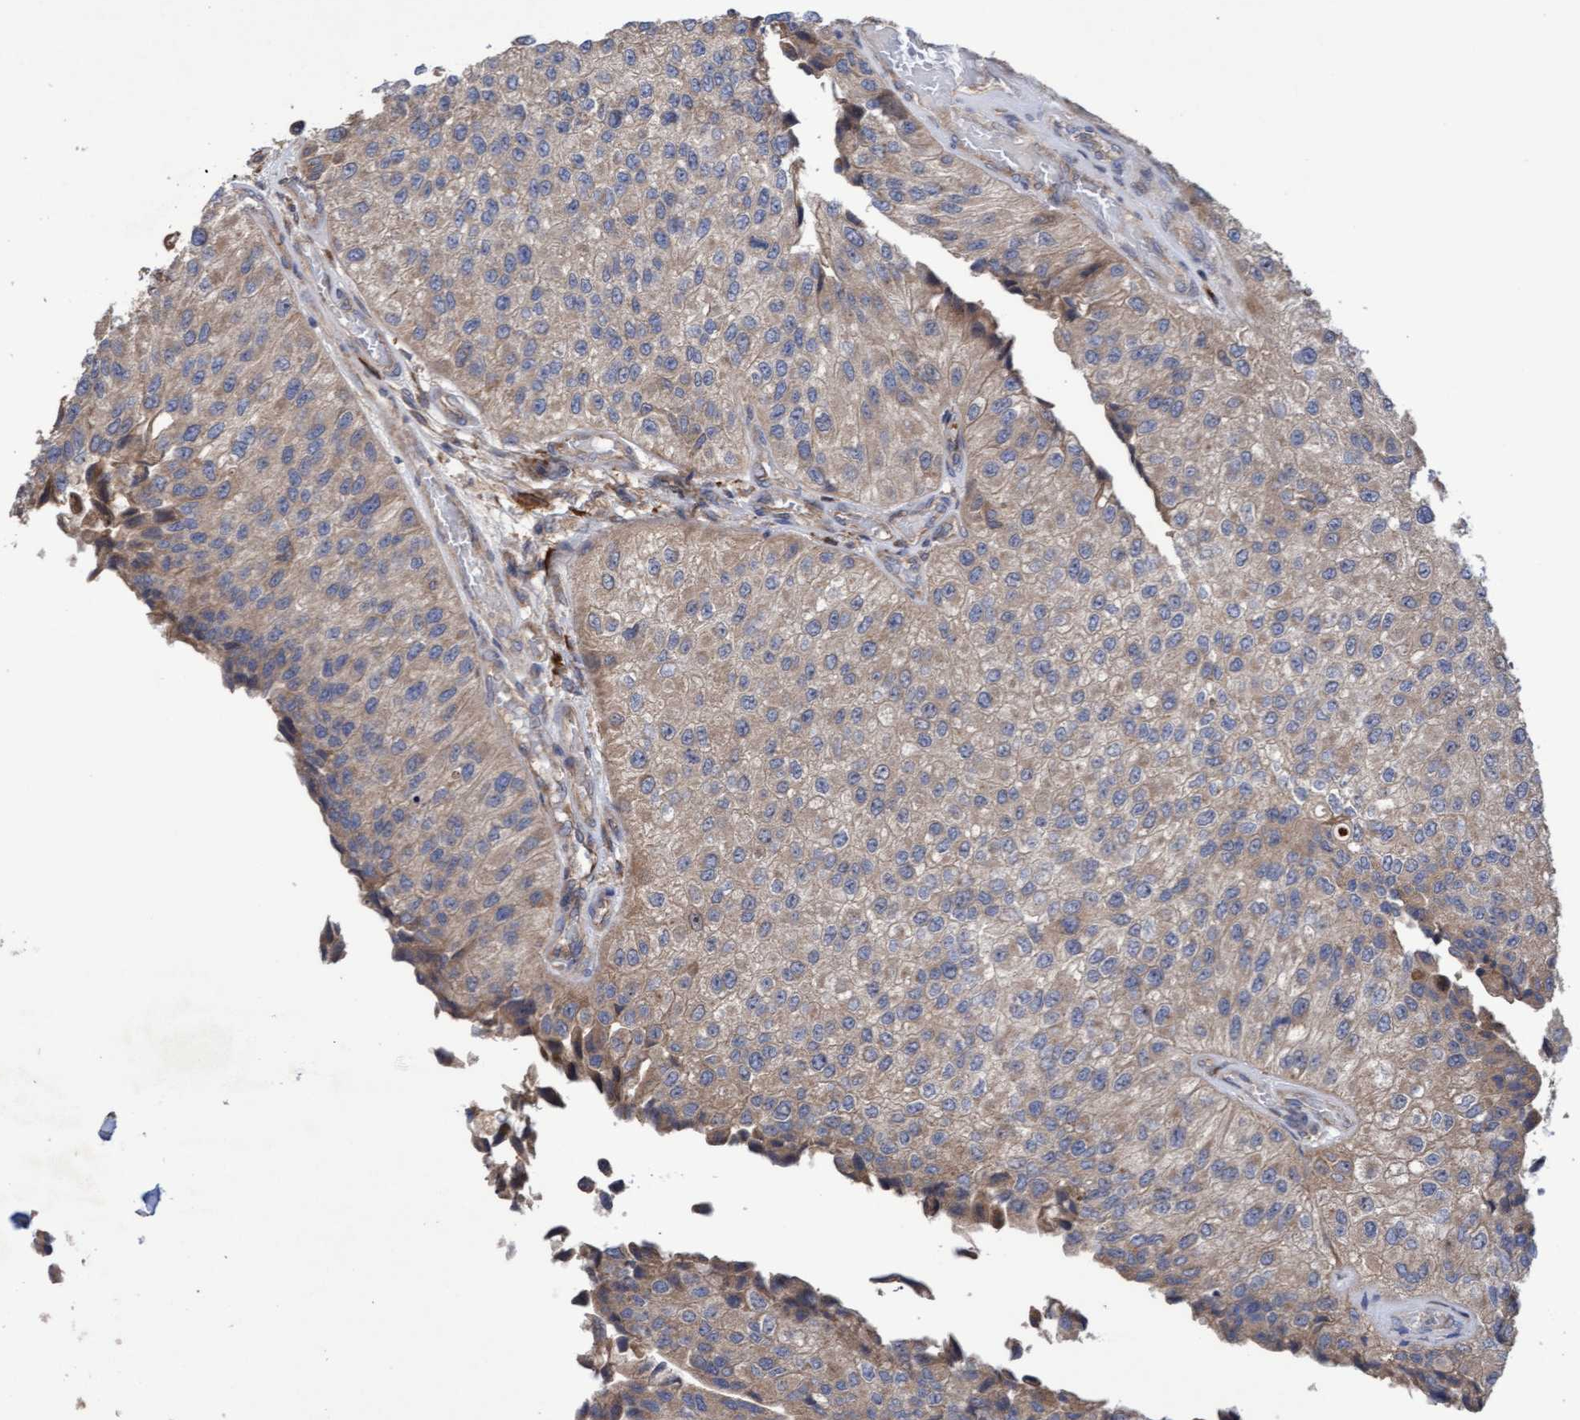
{"staining": {"intensity": "moderate", "quantity": ">75%", "location": "cytoplasmic/membranous"}, "tissue": "urothelial cancer", "cell_type": "Tumor cells", "image_type": "cancer", "snomed": [{"axis": "morphology", "description": "Urothelial carcinoma, High grade"}, {"axis": "topography", "description": "Kidney"}, {"axis": "topography", "description": "Urinary bladder"}], "caption": "An image of urothelial carcinoma (high-grade) stained for a protein displays moderate cytoplasmic/membranous brown staining in tumor cells.", "gene": "ELP5", "patient": {"sex": "male", "age": 77}}